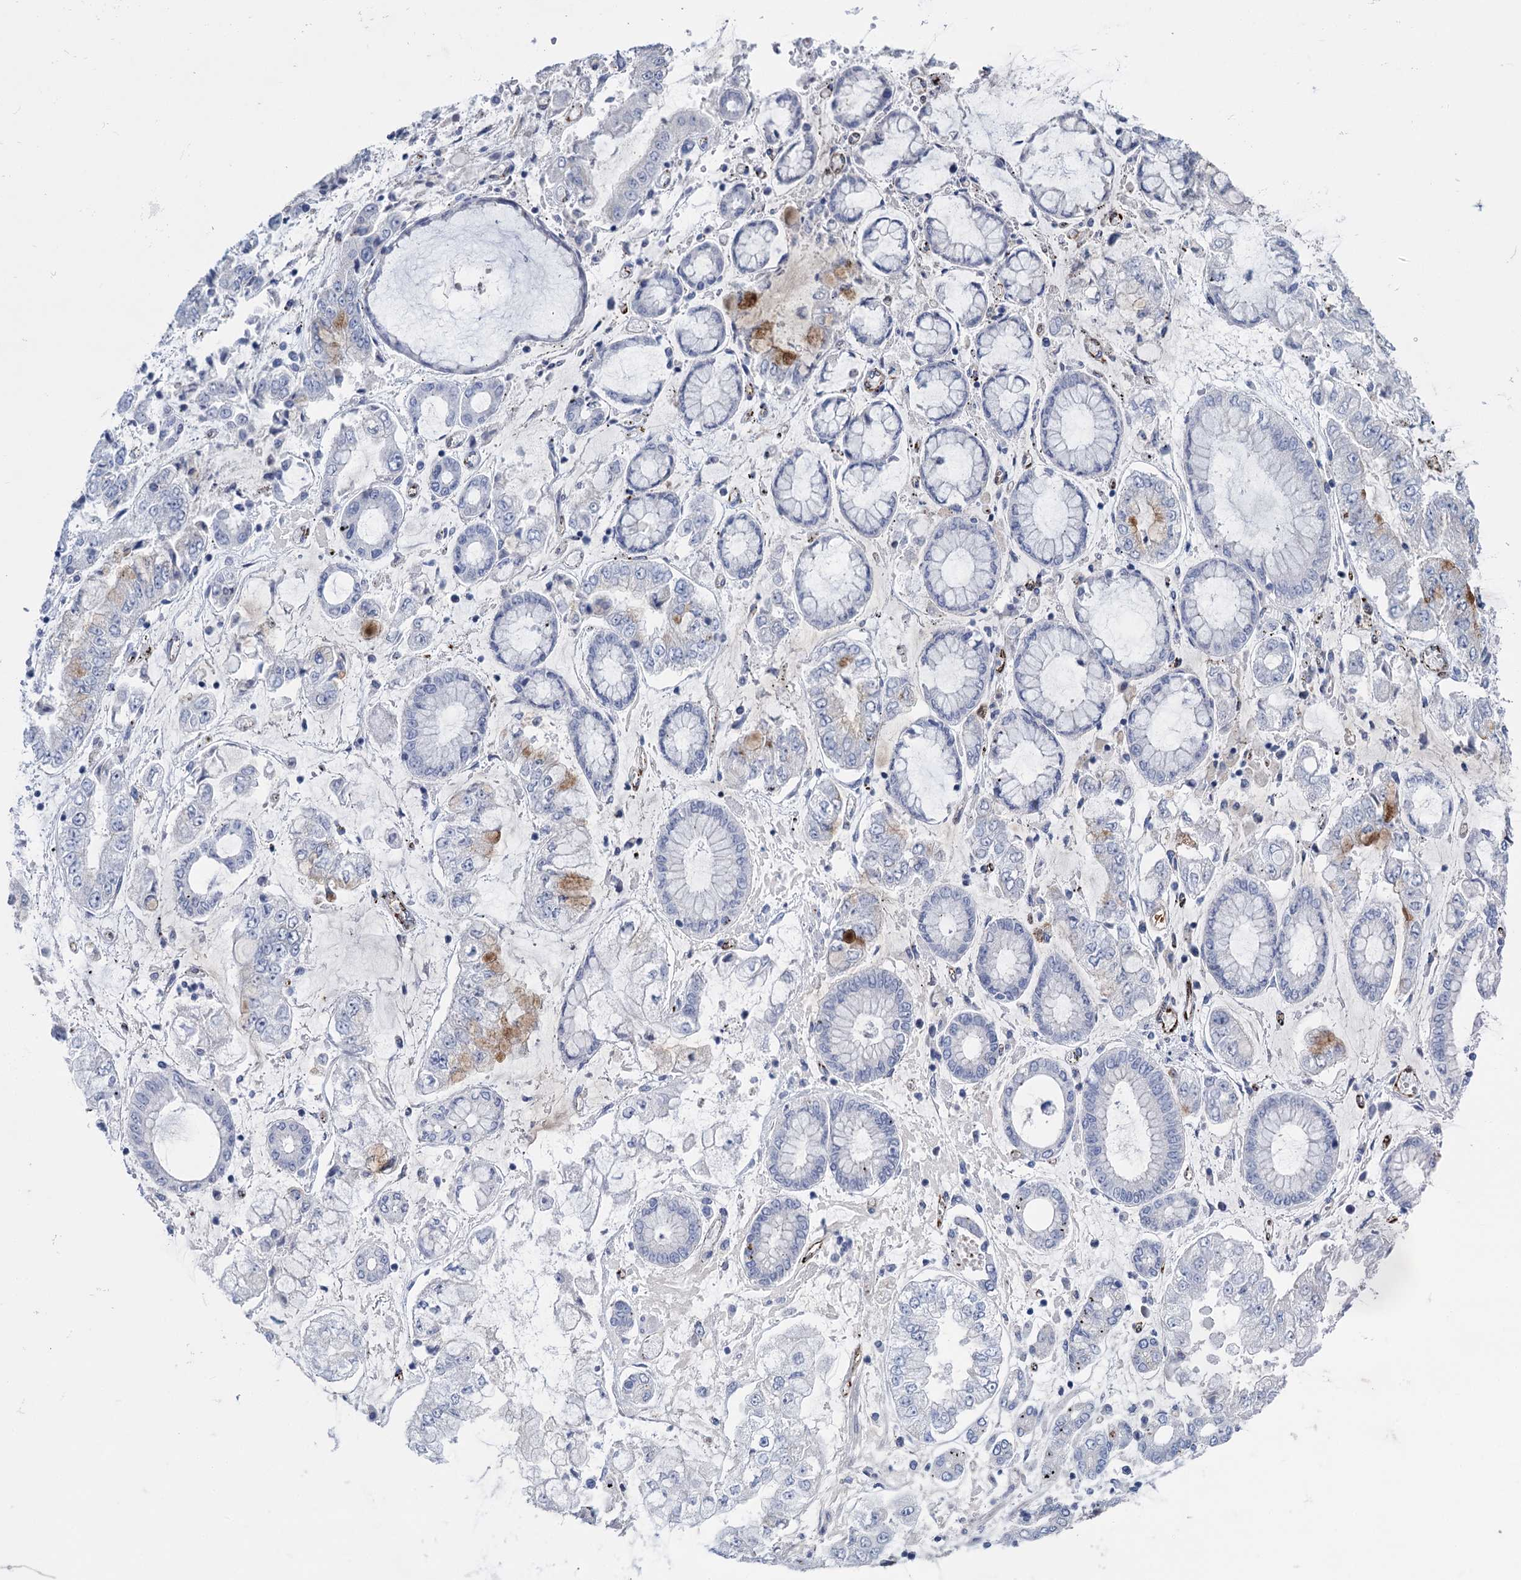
{"staining": {"intensity": "negative", "quantity": "none", "location": "none"}, "tissue": "stomach cancer", "cell_type": "Tumor cells", "image_type": "cancer", "snomed": [{"axis": "morphology", "description": "Adenocarcinoma, NOS"}, {"axis": "topography", "description": "Stomach"}], "caption": "The image displays no staining of tumor cells in adenocarcinoma (stomach).", "gene": "SNCG", "patient": {"sex": "male", "age": 76}}